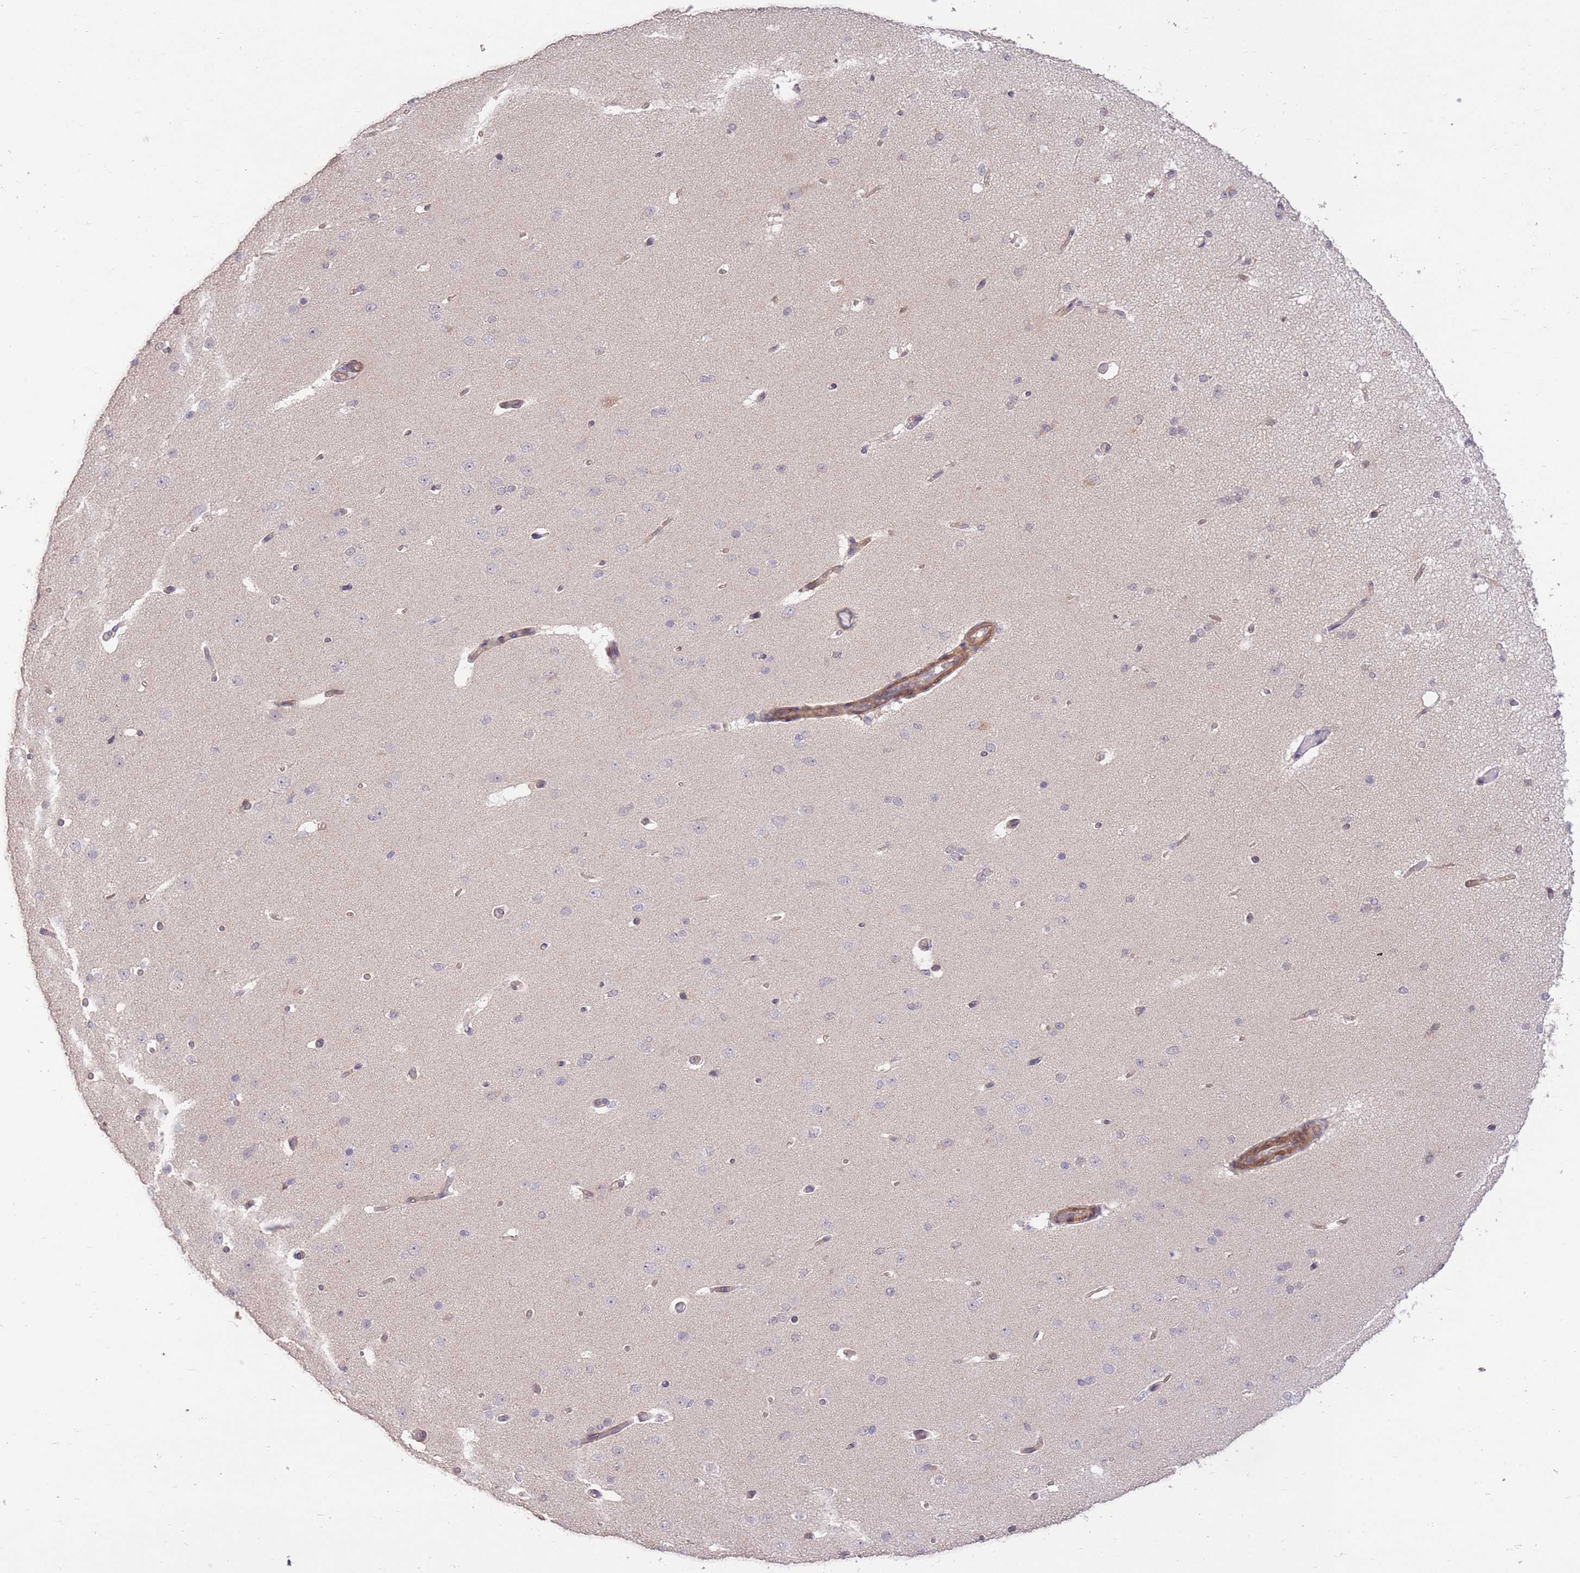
{"staining": {"intensity": "moderate", "quantity": ">75%", "location": "cytoplasmic/membranous"}, "tissue": "cerebral cortex", "cell_type": "Endothelial cells", "image_type": "normal", "snomed": [{"axis": "morphology", "description": "Normal tissue, NOS"}, {"axis": "morphology", "description": "Inflammation, NOS"}, {"axis": "topography", "description": "Cerebral cortex"}], "caption": "This is a photomicrograph of immunohistochemistry (IHC) staining of benign cerebral cortex, which shows moderate expression in the cytoplasmic/membranous of endothelial cells.", "gene": "ELOA2", "patient": {"sex": "male", "age": 6}}